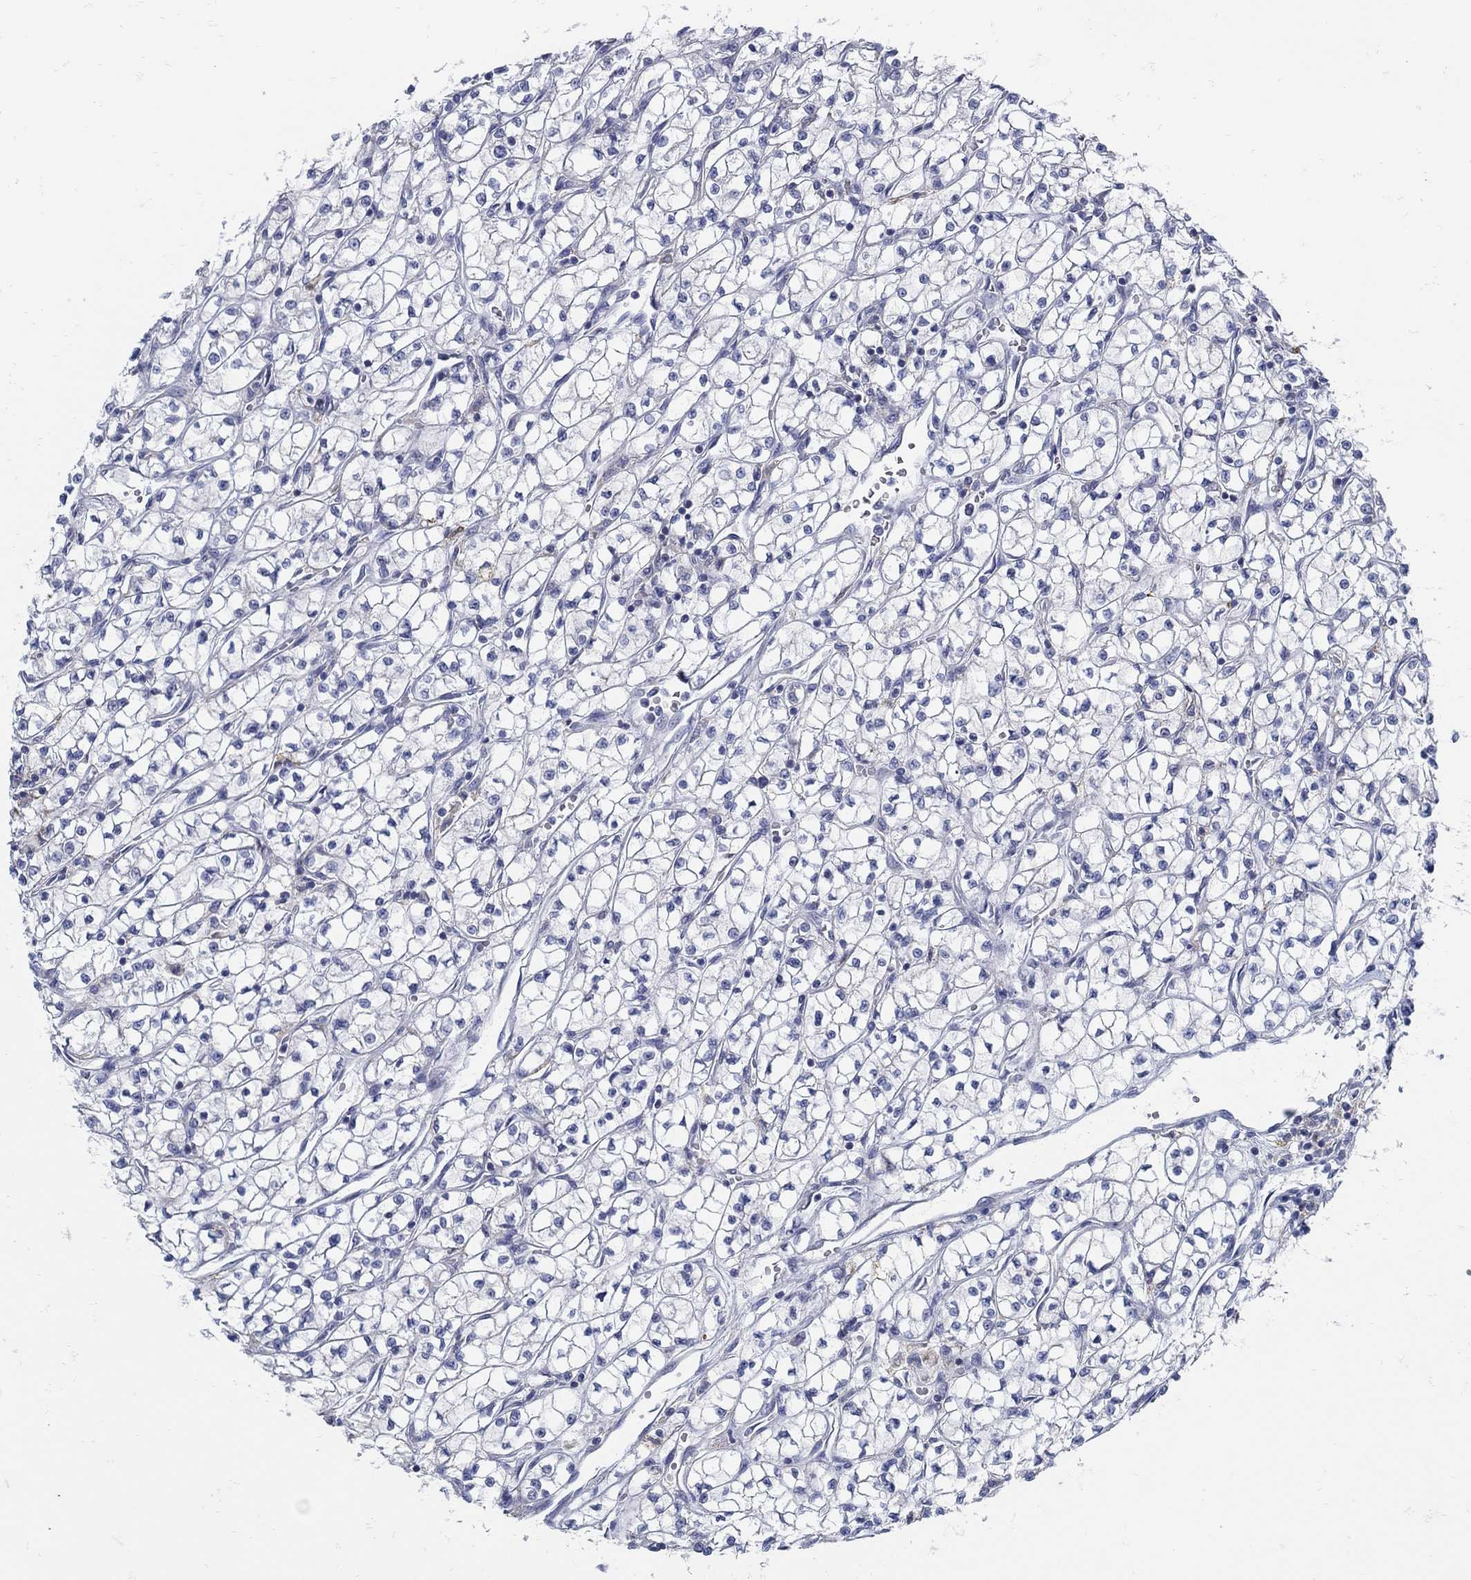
{"staining": {"intensity": "negative", "quantity": "none", "location": "none"}, "tissue": "renal cancer", "cell_type": "Tumor cells", "image_type": "cancer", "snomed": [{"axis": "morphology", "description": "Adenocarcinoma, NOS"}, {"axis": "topography", "description": "Kidney"}], "caption": "This is a histopathology image of immunohistochemistry staining of renal cancer, which shows no positivity in tumor cells.", "gene": "ZFAND4", "patient": {"sex": "female", "age": 64}}